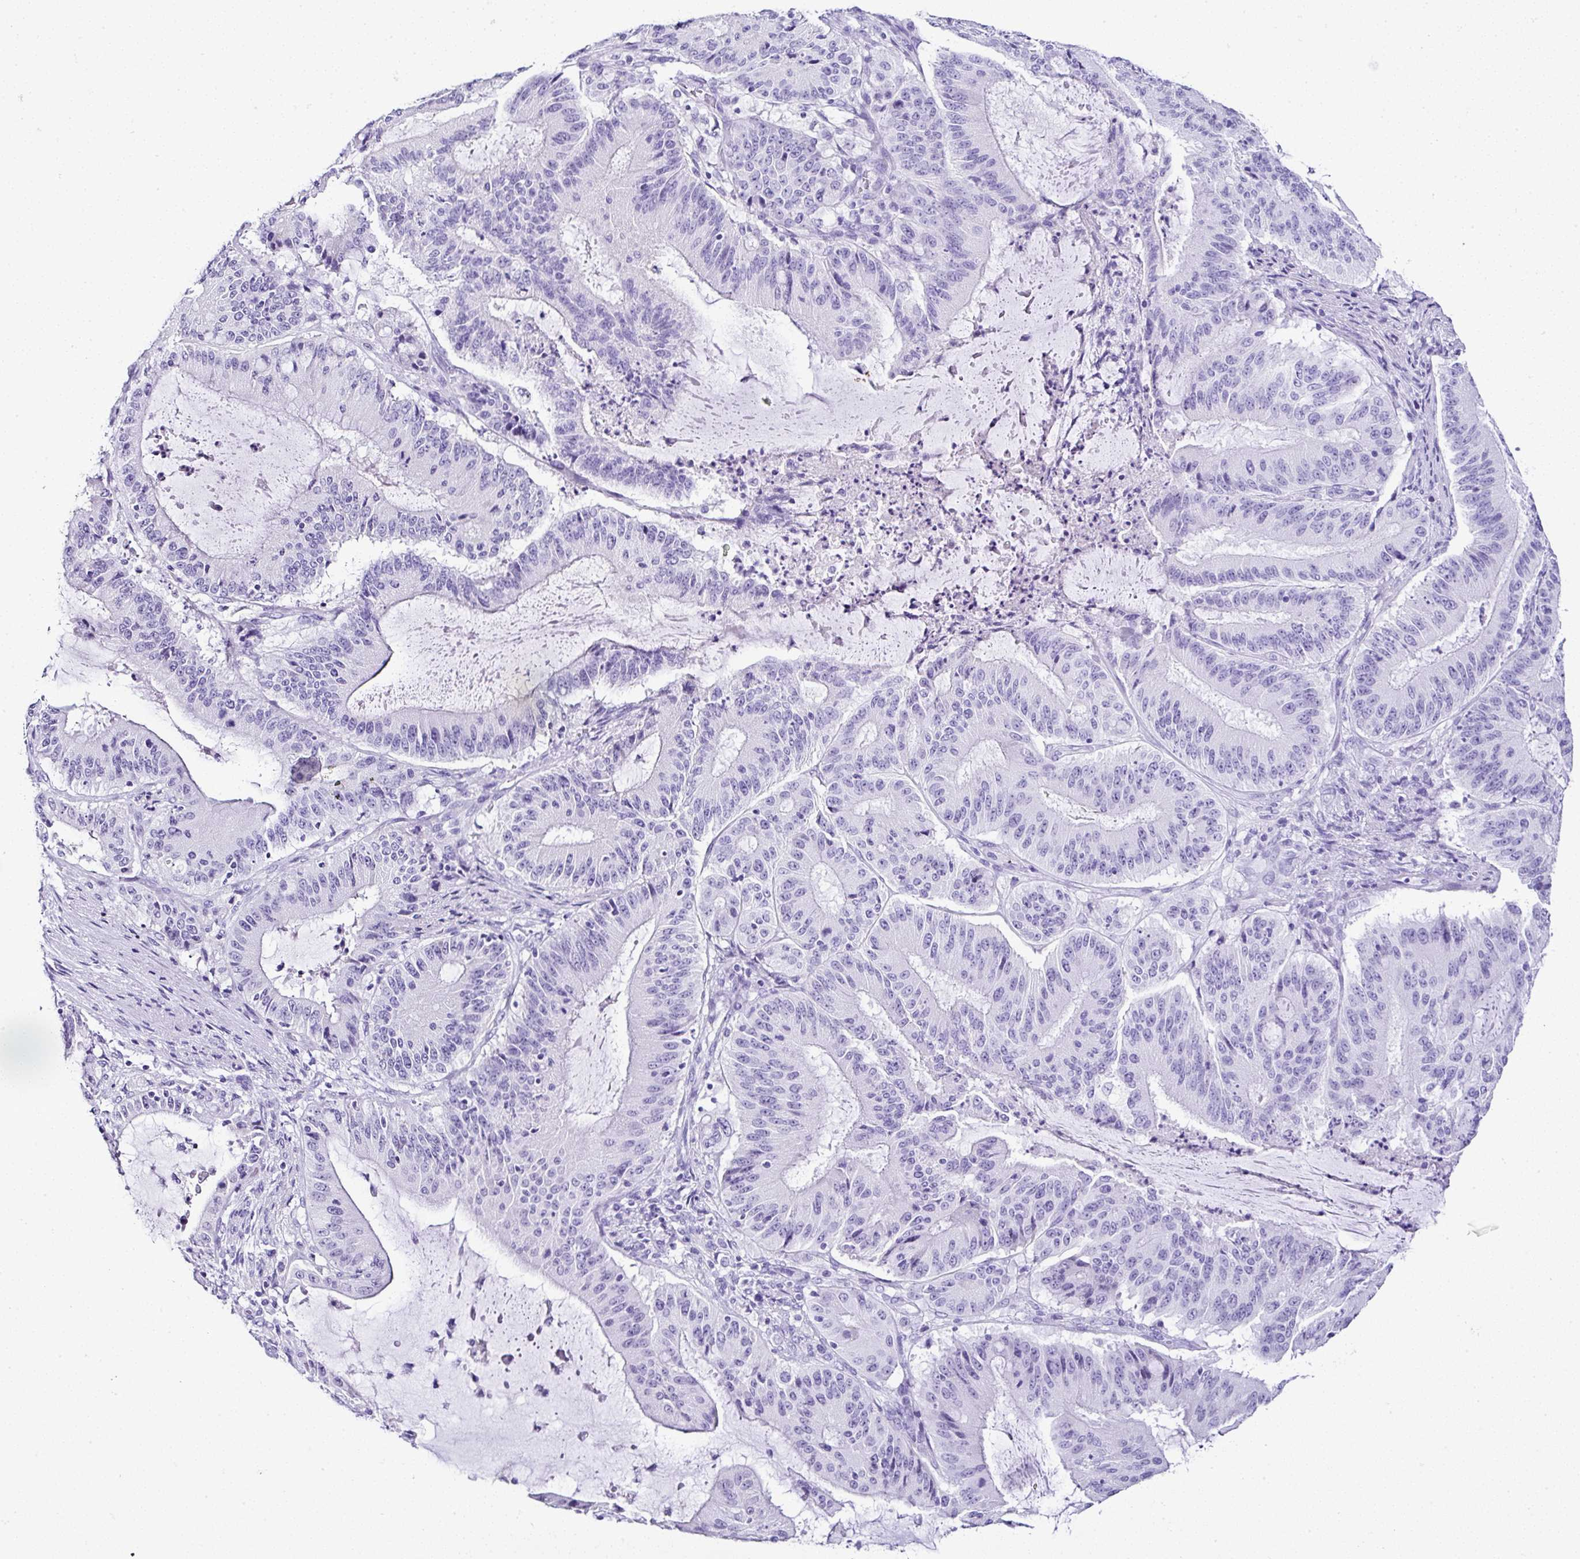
{"staining": {"intensity": "negative", "quantity": "none", "location": "none"}, "tissue": "liver cancer", "cell_type": "Tumor cells", "image_type": "cancer", "snomed": [{"axis": "morphology", "description": "Normal tissue, NOS"}, {"axis": "morphology", "description": "Cholangiocarcinoma"}, {"axis": "topography", "description": "Liver"}, {"axis": "topography", "description": "Peripheral nerve tissue"}], "caption": "Immunohistochemistry of liver cholangiocarcinoma reveals no staining in tumor cells. Nuclei are stained in blue.", "gene": "SERPINB3", "patient": {"sex": "female", "age": 73}}